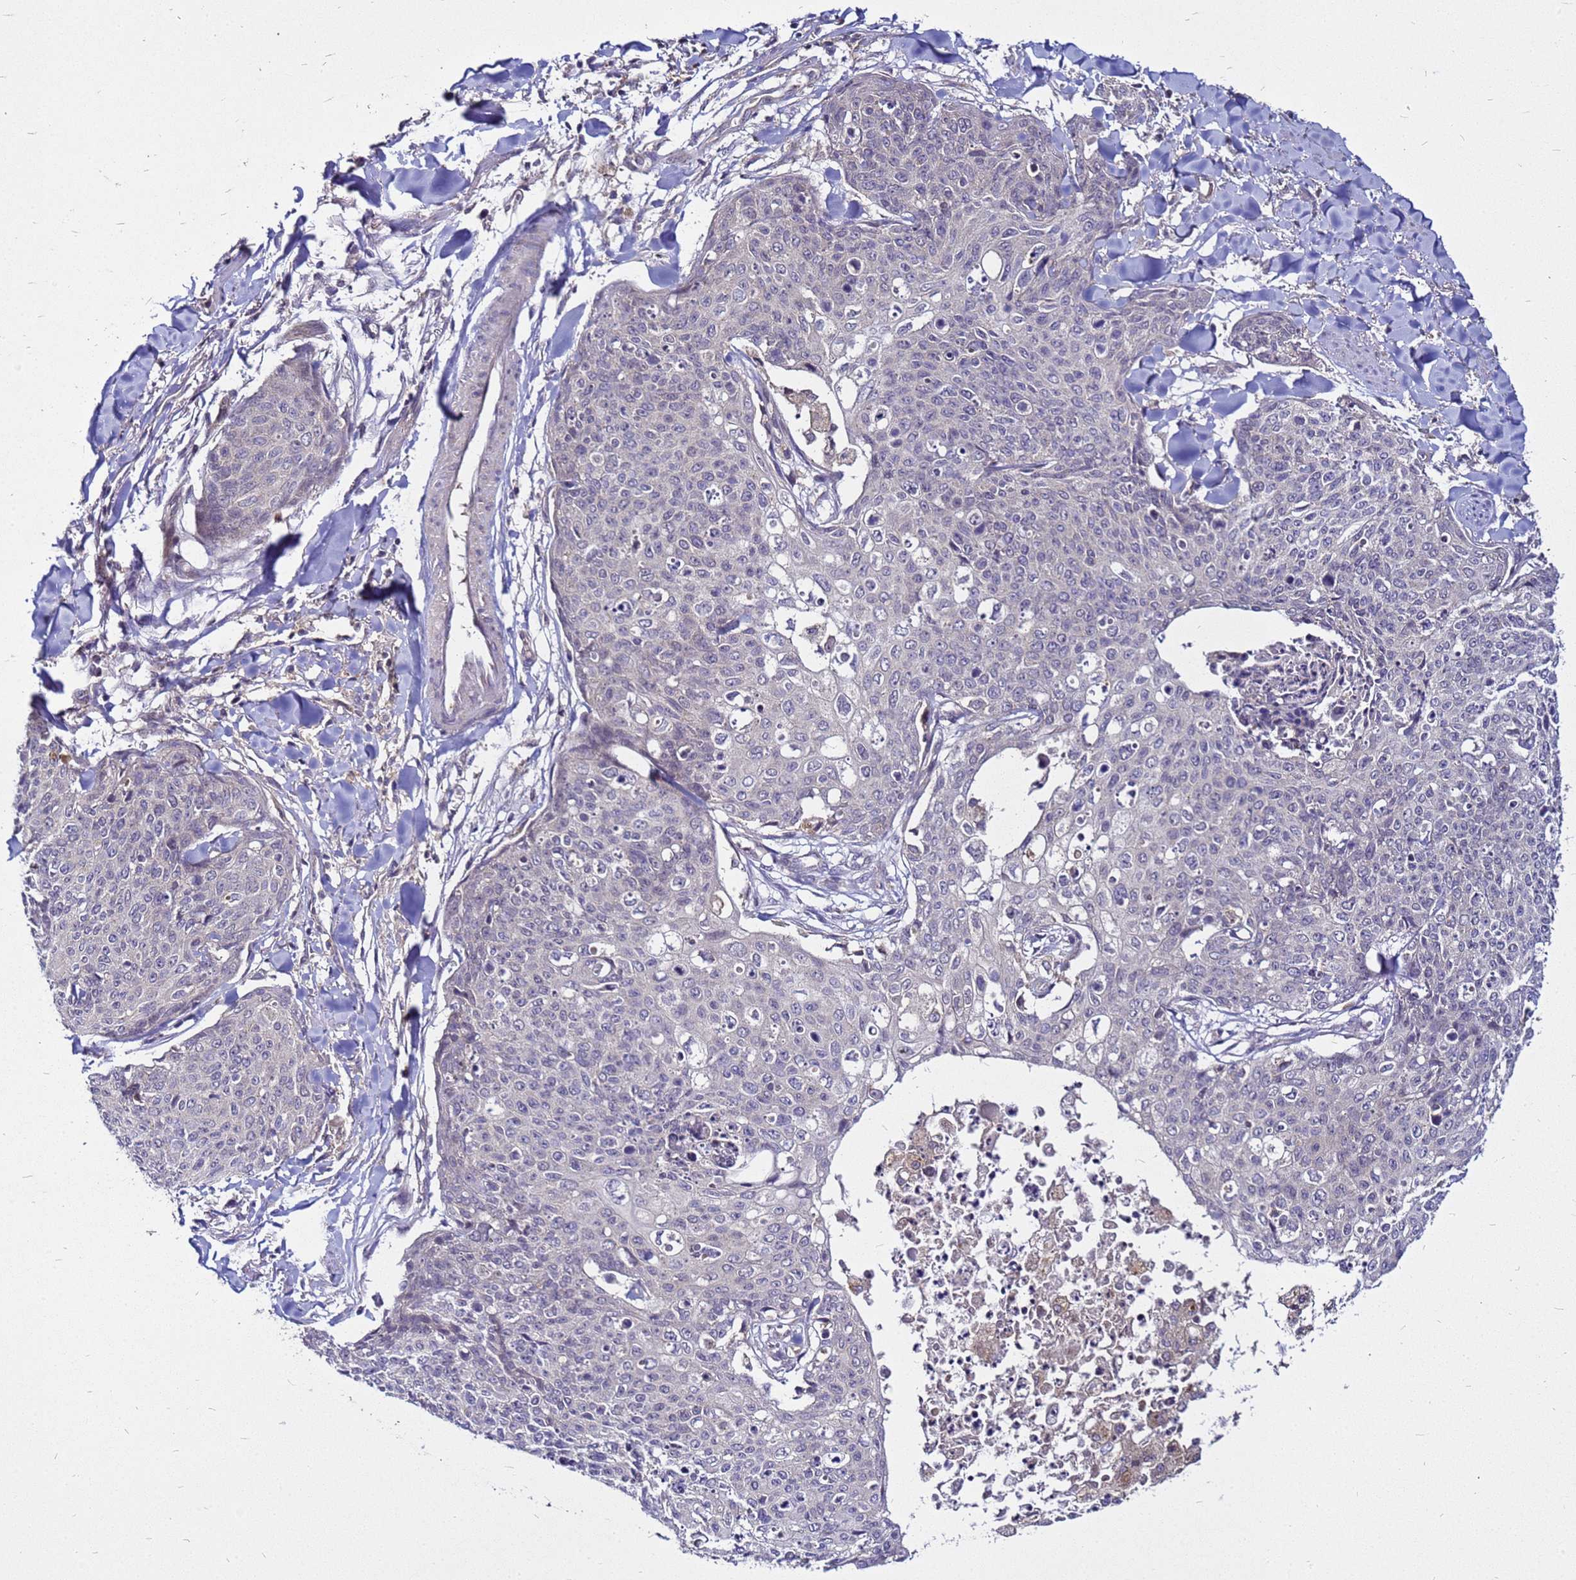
{"staining": {"intensity": "negative", "quantity": "none", "location": "none"}, "tissue": "skin cancer", "cell_type": "Tumor cells", "image_type": "cancer", "snomed": [{"axis": "morphology", "description": "Squamous cell carcinoma, NOS"}, {"axis": "topography", "description": "Skin"}, {"axis": "topography", "description": "Vulva"}], "caption": "This is an immunohistochemistry (IHC) photomicrograph of skin cancer (squamous cell carcinoma). There is no positivity in tumor cells.", "gene": "SAT1", "patient": {"sex": "female", "age": 85}}